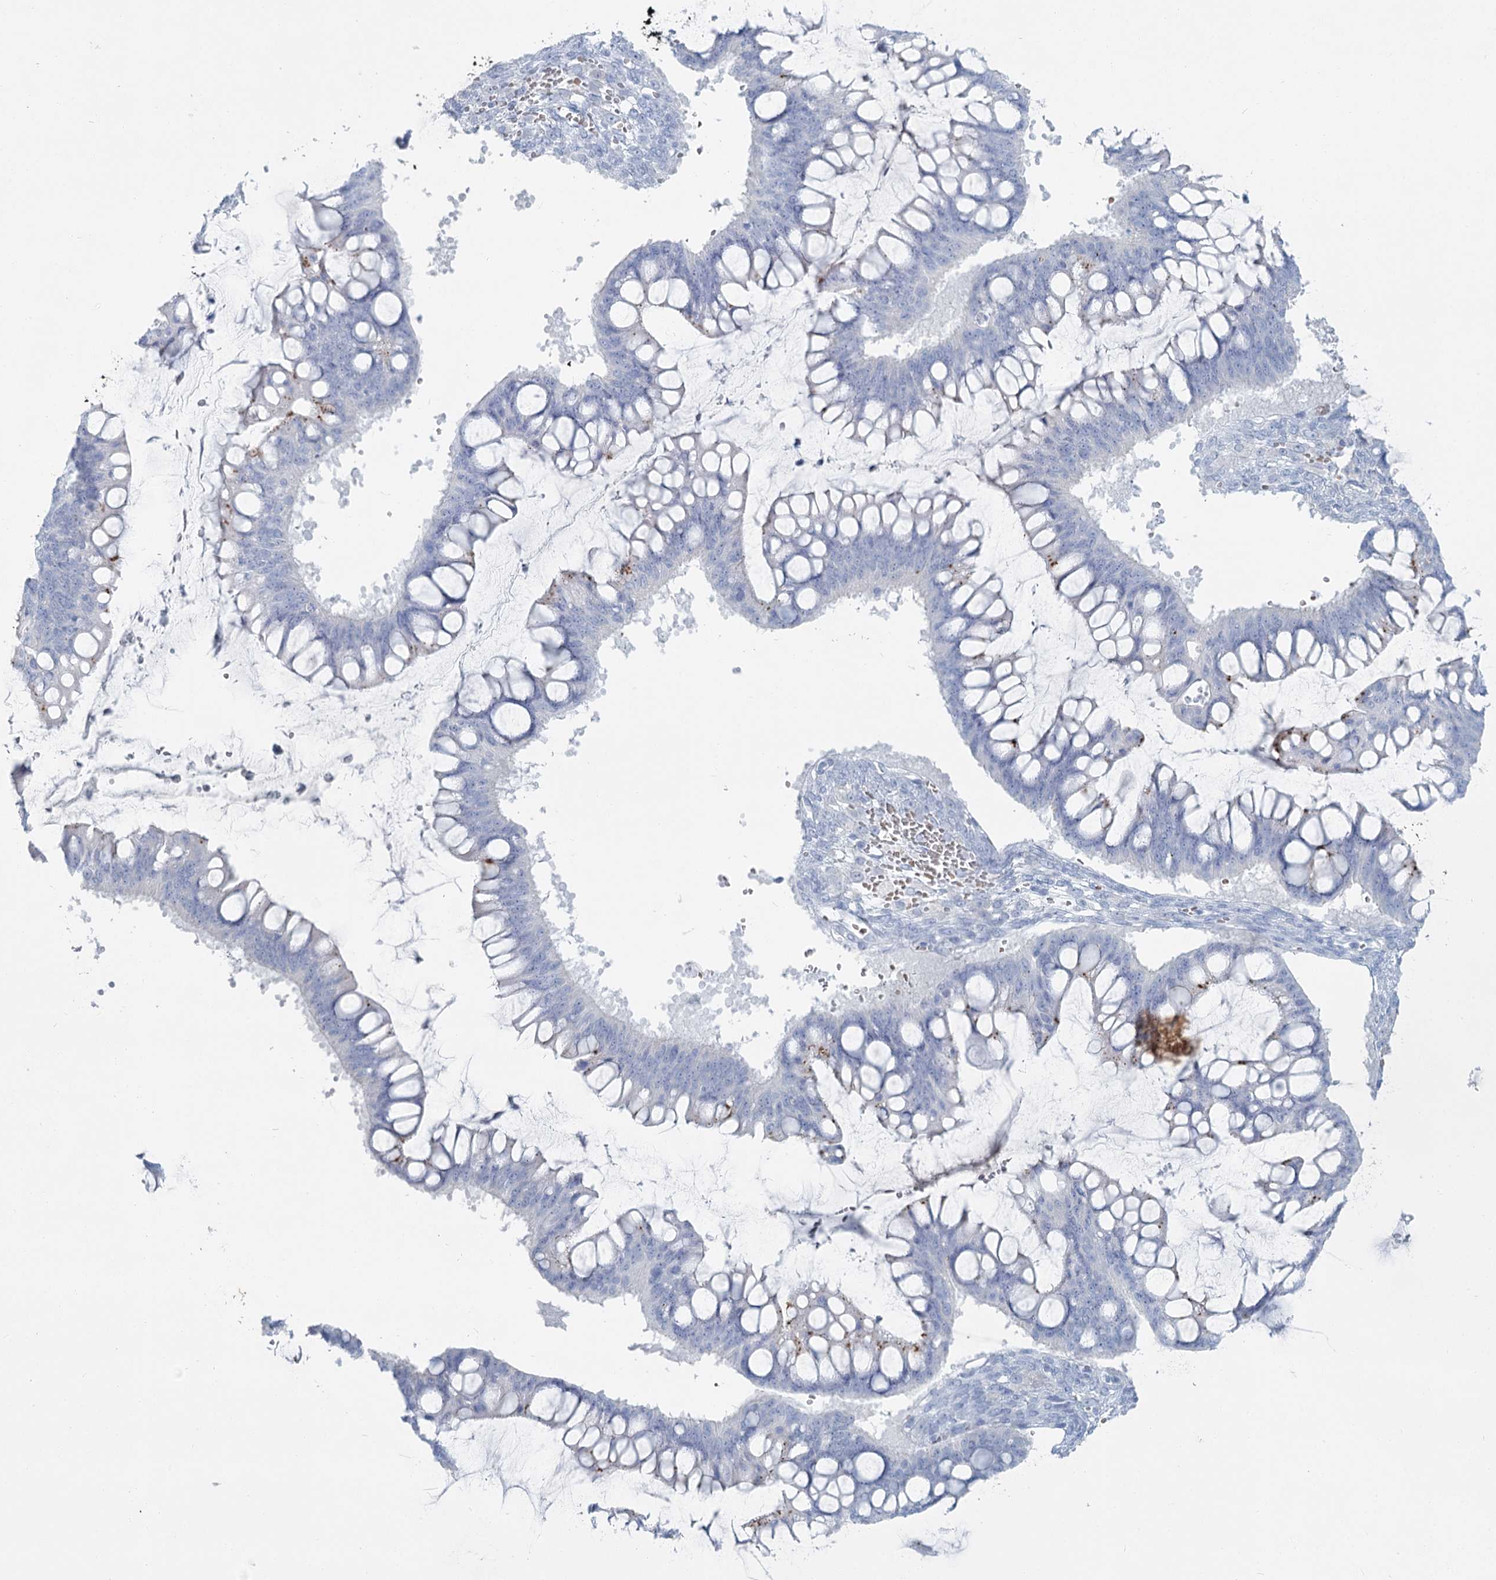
{"staining": {"intensity": "negative", "quantity": "none", "location": "none"}, "tissue": "ovarian cancer", "cell_type": "Tumor cells", "image_type": "cancer", "snomed": [{"axis": "morphology", "description": "Cystadenocarcinoma, mucinous, NOS"}, {"axis": "topography", "description": "Ovary"}], "caption": "Tumor cells show no significant protein expression in mucinous cystadenocarcinoma (ovarian).", "gene": "IFIT5", "patient": {"sex": "female", "age": 73}}